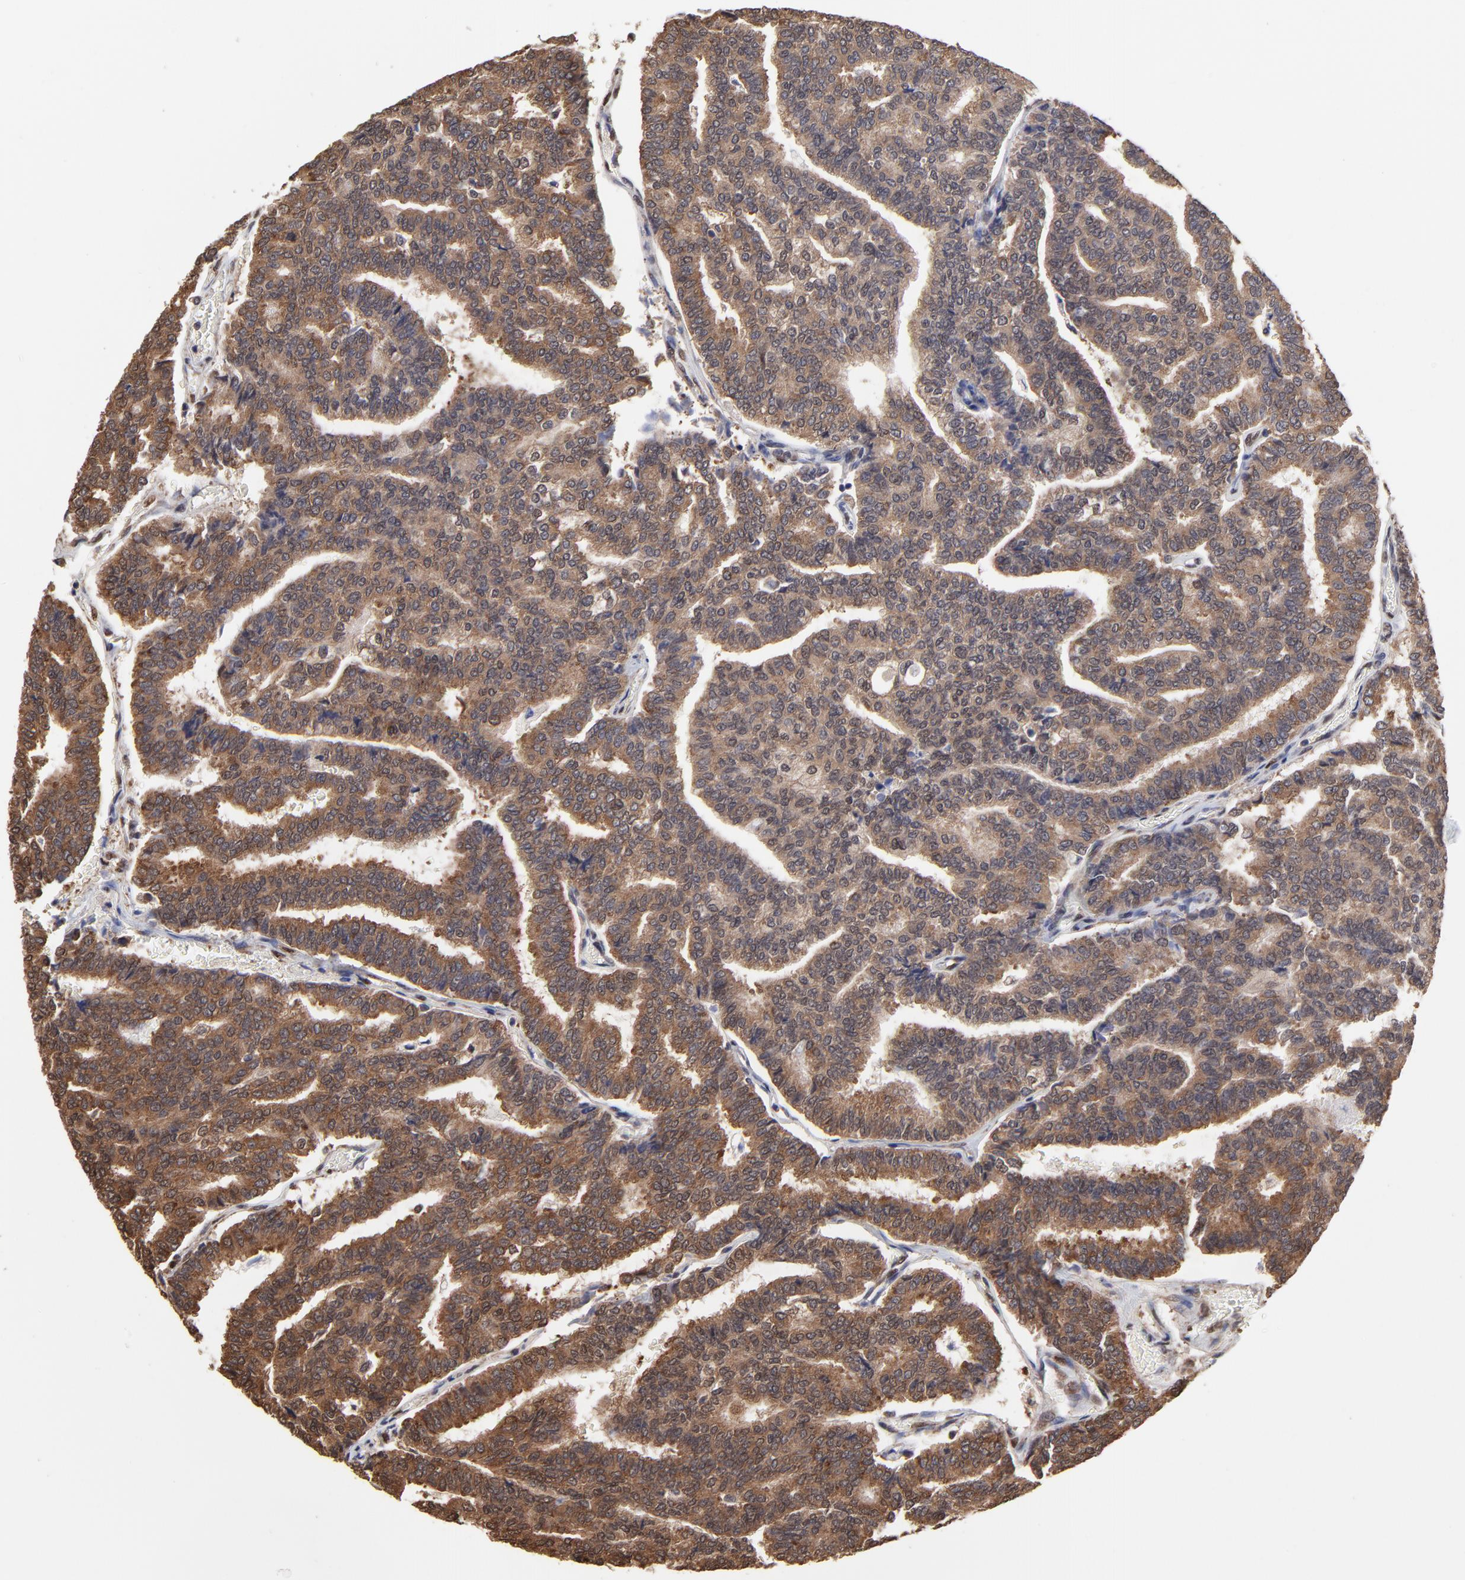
{"staining": {"intensity": "moderate", "quantity": ">75%", "location": "cytoplasmic/membranous"}, "tissue": "thyroid cancer", "cell_type": "Tumor cells", "image_type": "cancer", "snomed": [{"axis": "morphology", "description": "Papillary adenocarcinoma, NOS"}, {"axis": "topography", "description": "Thyroid gland"}], "caption": "Protein staining of thyroid papillary adenocarcinoma tissue displays moderate cytoplasmic/membranous positivity in about >75% of tumor cells.", "gene": "CCT2", "patient": {"sex": "female", "age": 35}}